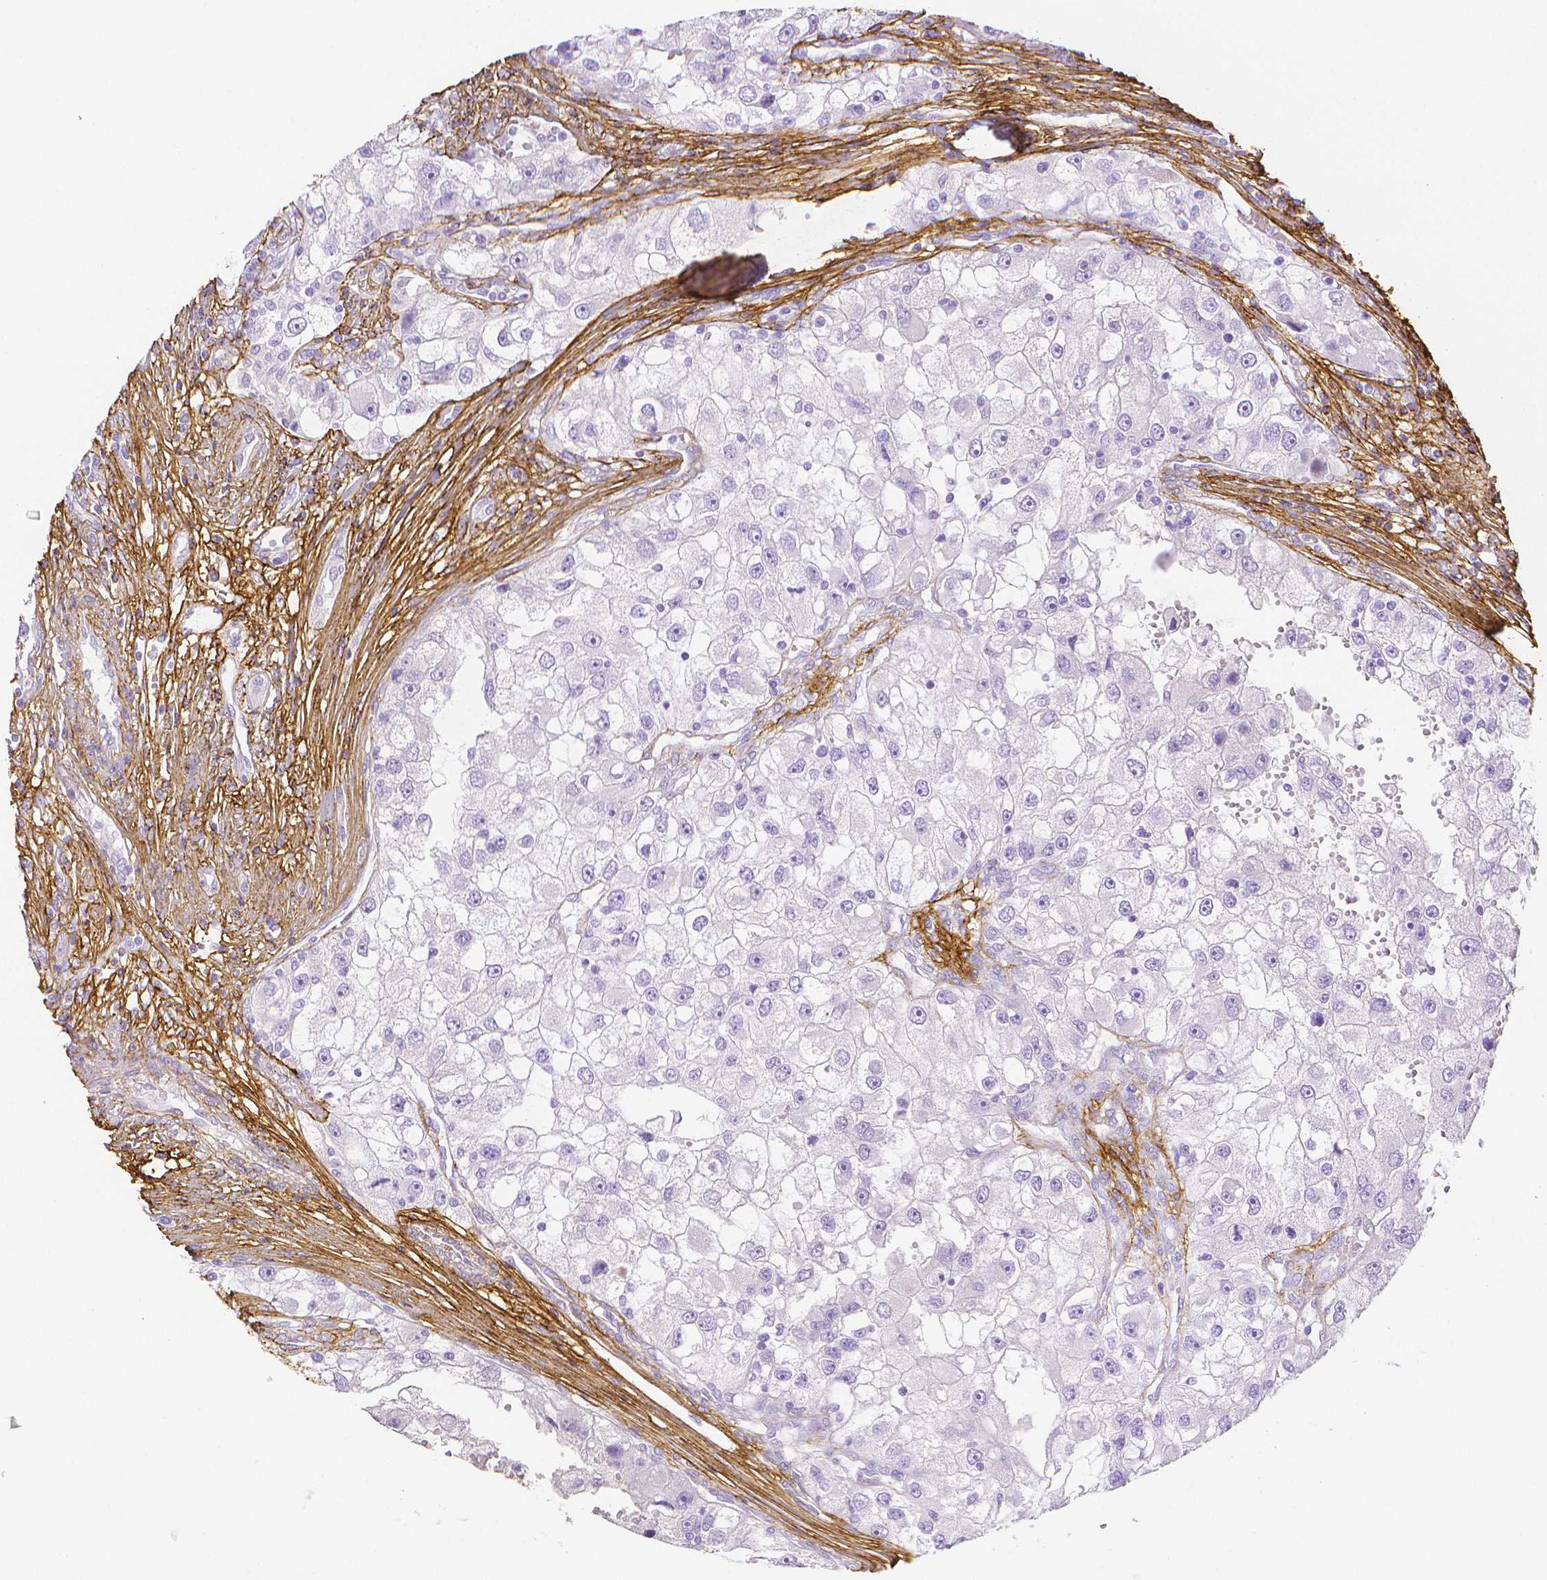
{"staining": {"intensity": "negative", "quantity": "none", "location": "none"}, "tissue": "renal cancer", "cell_type": "Tumor cells", "image_type": "cancer", "snomed": [{"axis": "morphology", "description": "Adenocarcinoma, NOS"}, {"axis": "topography", "description": "Kidney"}], "caption": "Human renal adenocarcinoma stained for a protein using IHC exhibits no staining in tumor cells.", "gene": "FBN1", "patient": {"sex": "male", "age": 63}}